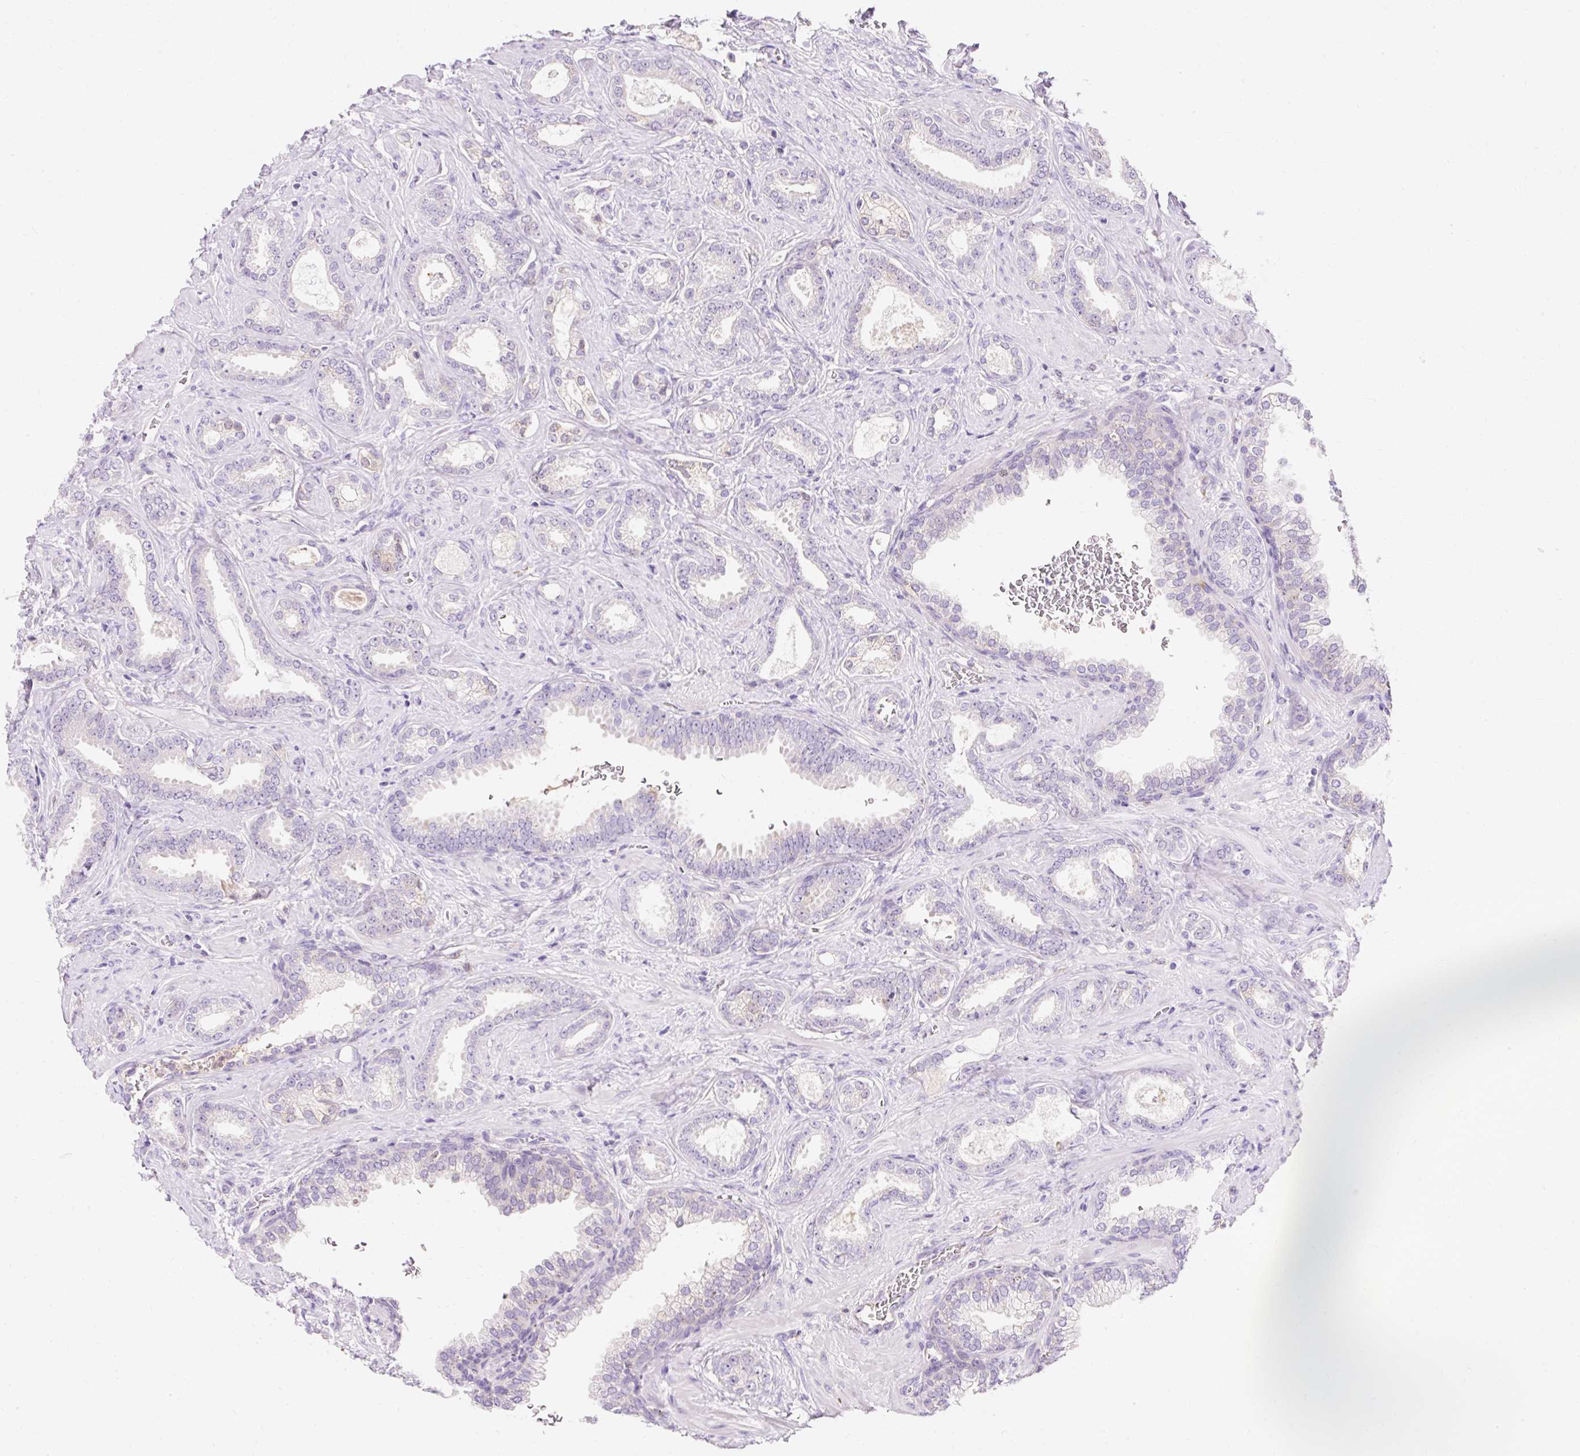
{"staining": {"intensity": "negative", "quantity": "none", "location": "none"}, "tissue": "prostate cancer", "cell_type": "Tumor cells", "image_type": "cancer", "snomed": [{"axis": "morphology", "description": "Adenocarcinoma, High grade"}, {"axis": "topography", "description": "Prostate"}], "caption": "An immunohistochemistry (IHC) photomicrograph of prostate cancer is shown. There is no staining in tumor cells of prostate cancer.", "gene": "TMEM150C", "patient": {"sex": "male", "age": 58}}